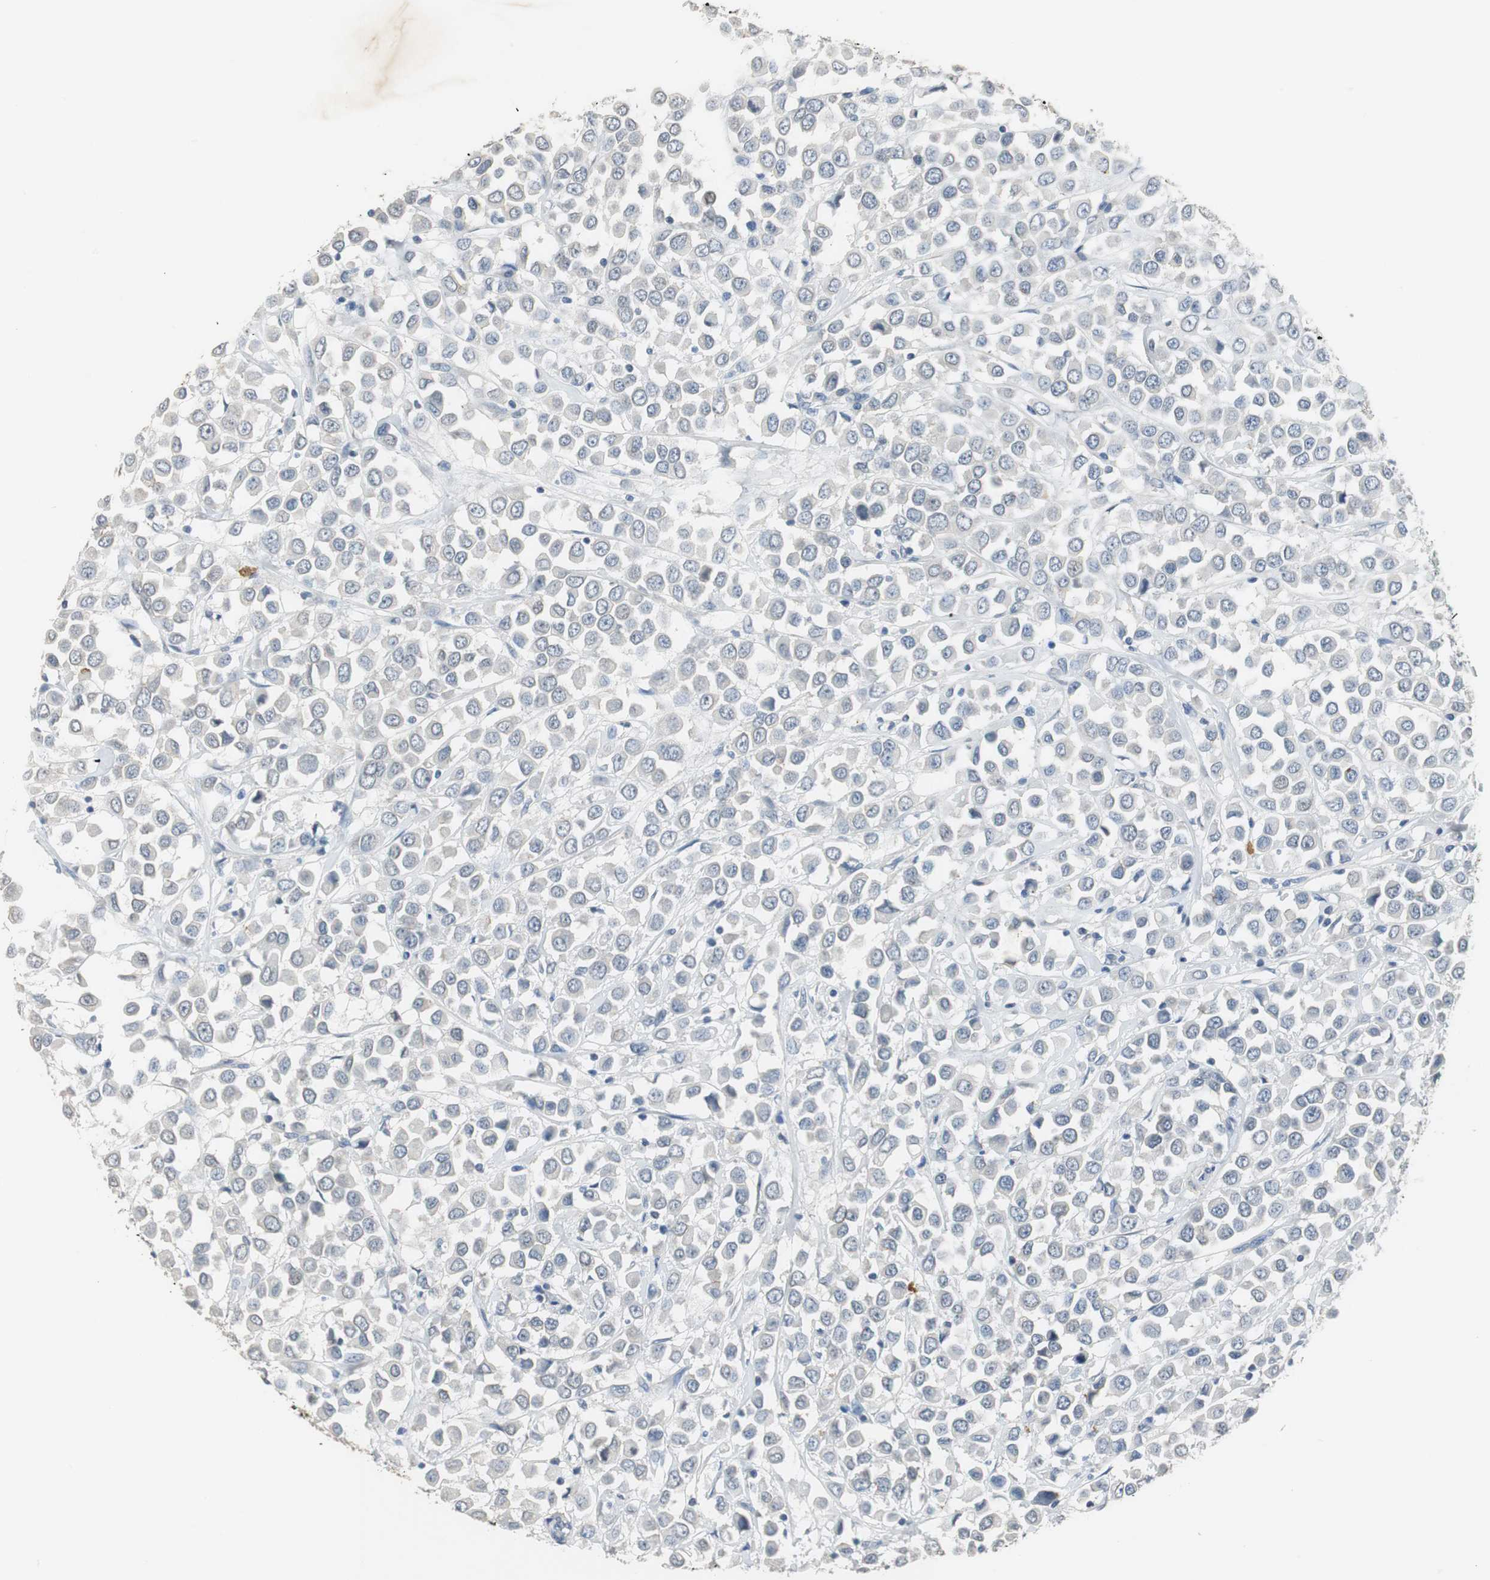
{"staining": {"intensity": "negative", "quantity": "none", "location": "none"}, "tissue": "breast cancer", "cell_type": "Tumor cells", "image_type": "cancer", "snomed": [{"axis": "morphology", "description": "Duct carcinoma"}, {"axis": "topography", "description": "Breast"}], "caption": "An image of breast invasive ductal carcinoma stained for a protein demonstrates no brown staining in tumor cells.", "gene": "MUC7", "patient": {"sex": "female", "age": 61}}